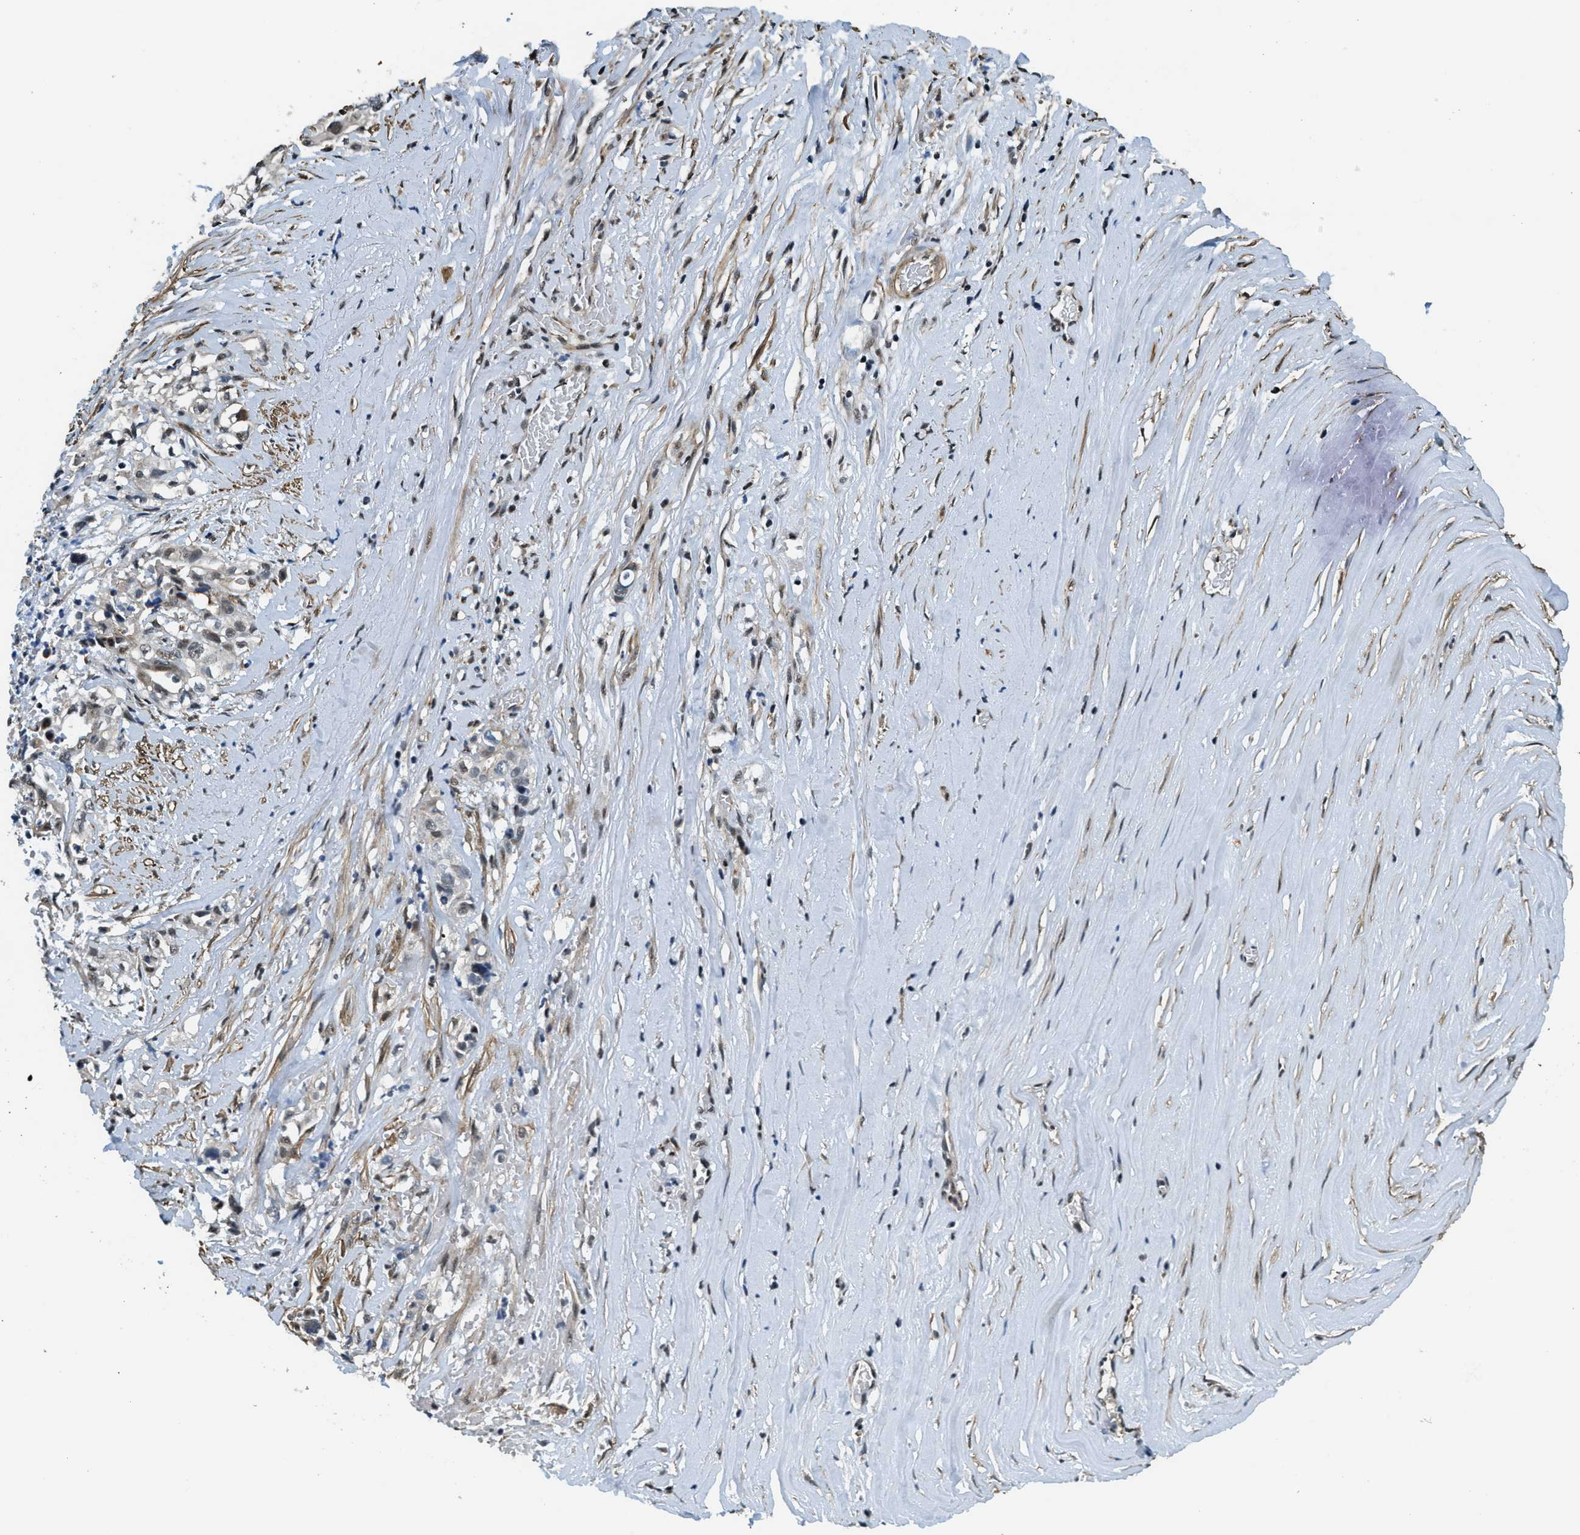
{"staining": {"intensity": "weak", "quantity": "25%-75%", "location": "nuclear"}, "tissue": "liver cancer", "cell_type": "Tumor cells", "image_type": "cancer", "snomed": [{"axis": "morphology", "description": "Cholangiocarcinoma"}, {"axis": "topography", "description": "Liver"}], "caption": "Brown immunohistochemical staining in human cholangiocarcinoma (liver) exhibits weak nuclear expression in about 25%-75% of tumor cells. The staining is performed using DAB brown chromogen to label protein expression. The nuclei are counter-stained blue using hematoxylin.", "gene": "CFAP36", "patient": {"sex": "female", "age": 70}}